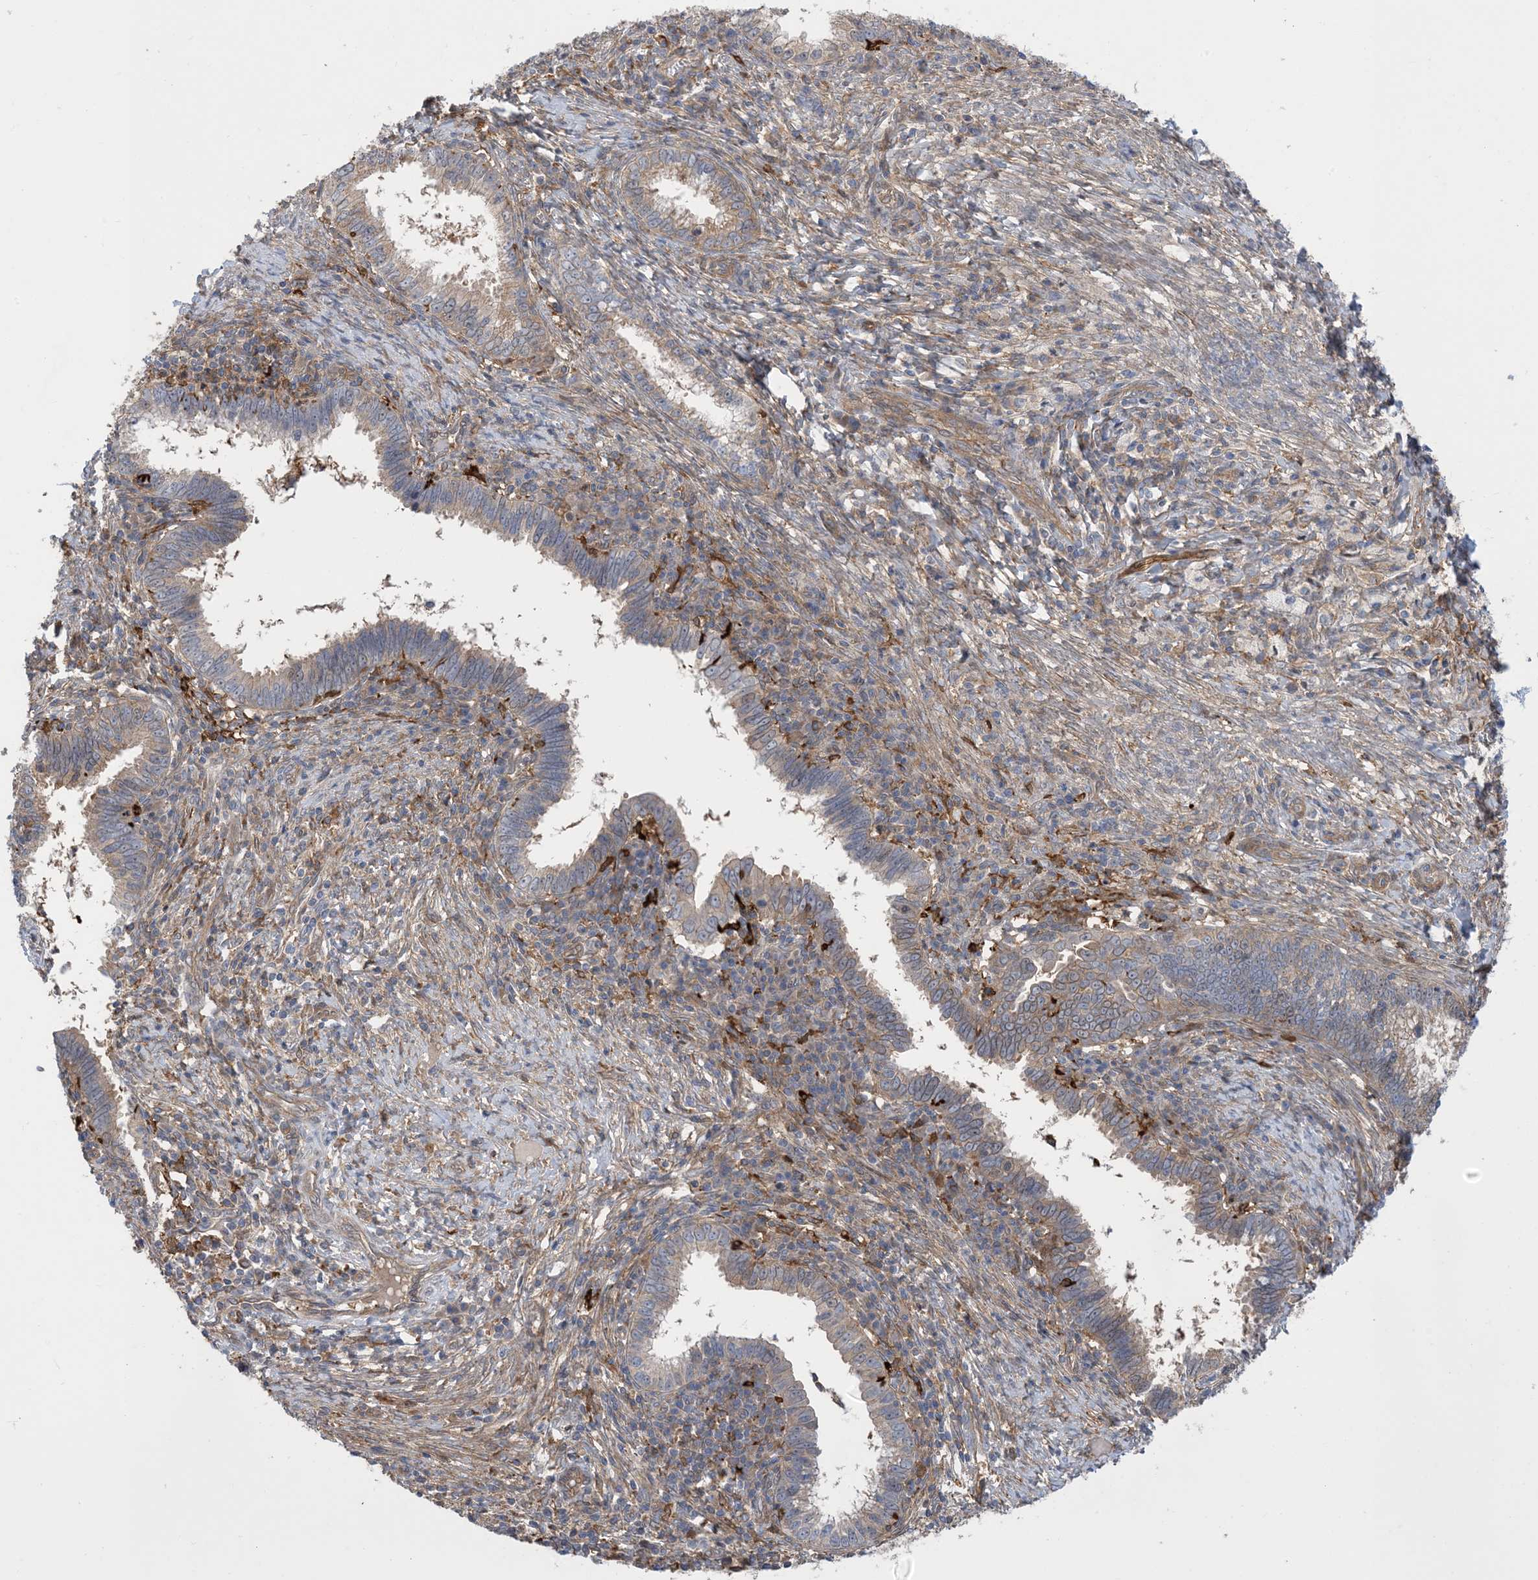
{"staining": {"intensity": "weak", "quantity": "25%-75%", "location": "cytoplasmic/membranous"}, "tissue": "cervical cancer", "cell_type": "Tumor cells", "image_type": "cancer", "snomed": [{"axis": "morphology", "description": "Adenocarcinoma, NOS"}, {"axis": "topography", "description": "Cervix"}], "caption": "Protein expression analysis of adenocarcinoma (cervical) exhibits weak cytoplasmic/membranous positivity in approximately 25%-75% of tumor cells. (Stains: DAB in brown, nuclei in blue, Microscopy: brightfield microscopy at high magnification).", "gene": "HS1BP3", "patient": {"sex": "female", "age": 36}}